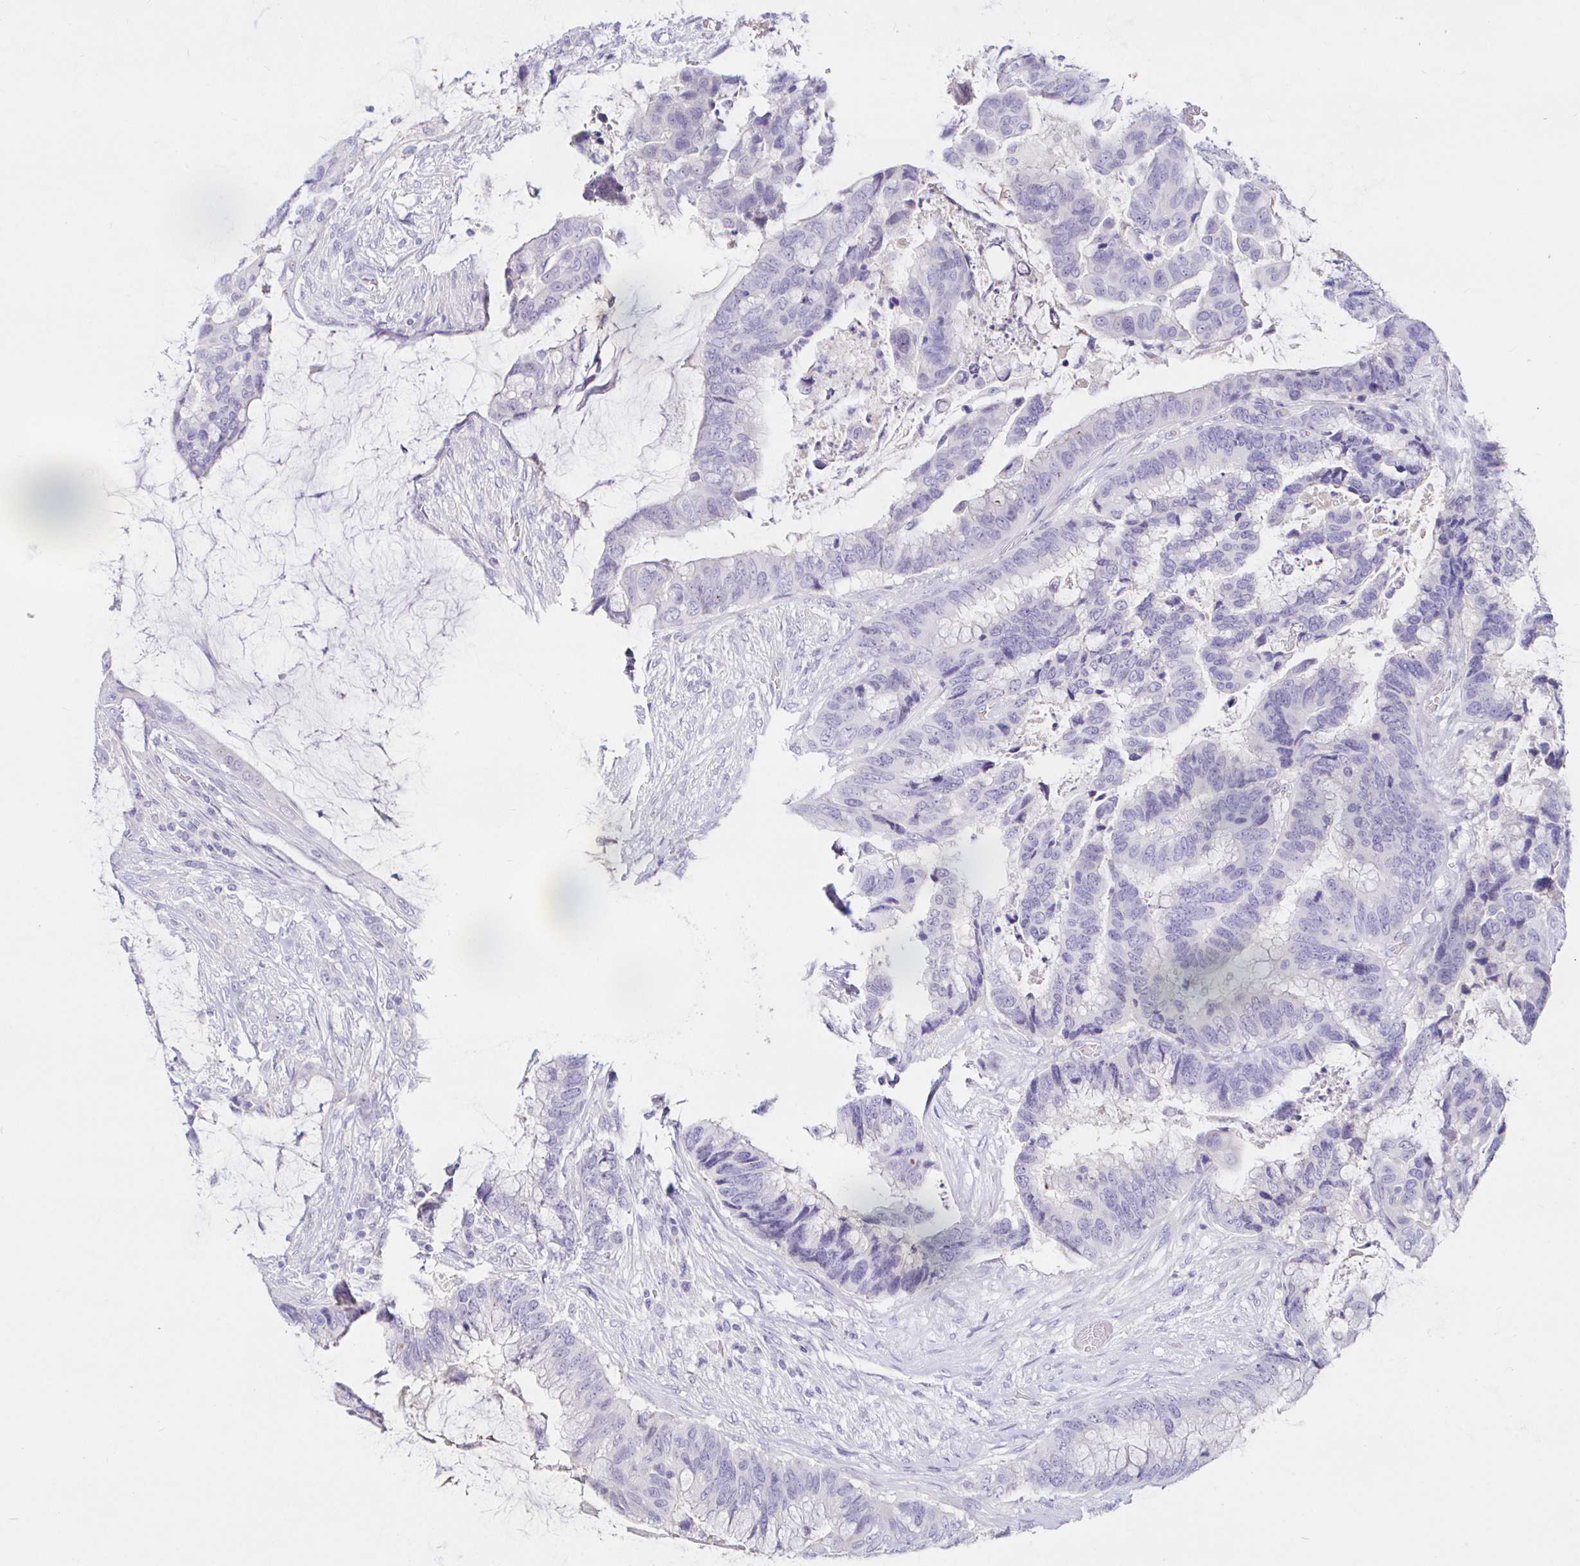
{"staining": {"intensity": "negative", "quantity": "none", "location": "none"}, "tissue": "colorectal cancer", "cell_type": "Tumor cells", "image_type": "cancer", "snomed": [{"axis": "morphology", "description": "Adenocarcinoma, NOS"}, {"axis": "topography", "description": "Rectum"}], "caption": "Immunohistochemical staining of human colorectal adenocarcinoma displays no significant positivity in tumor cells.", "gene": "SAA4", "patient": {"sex": "female", "age": 59}}